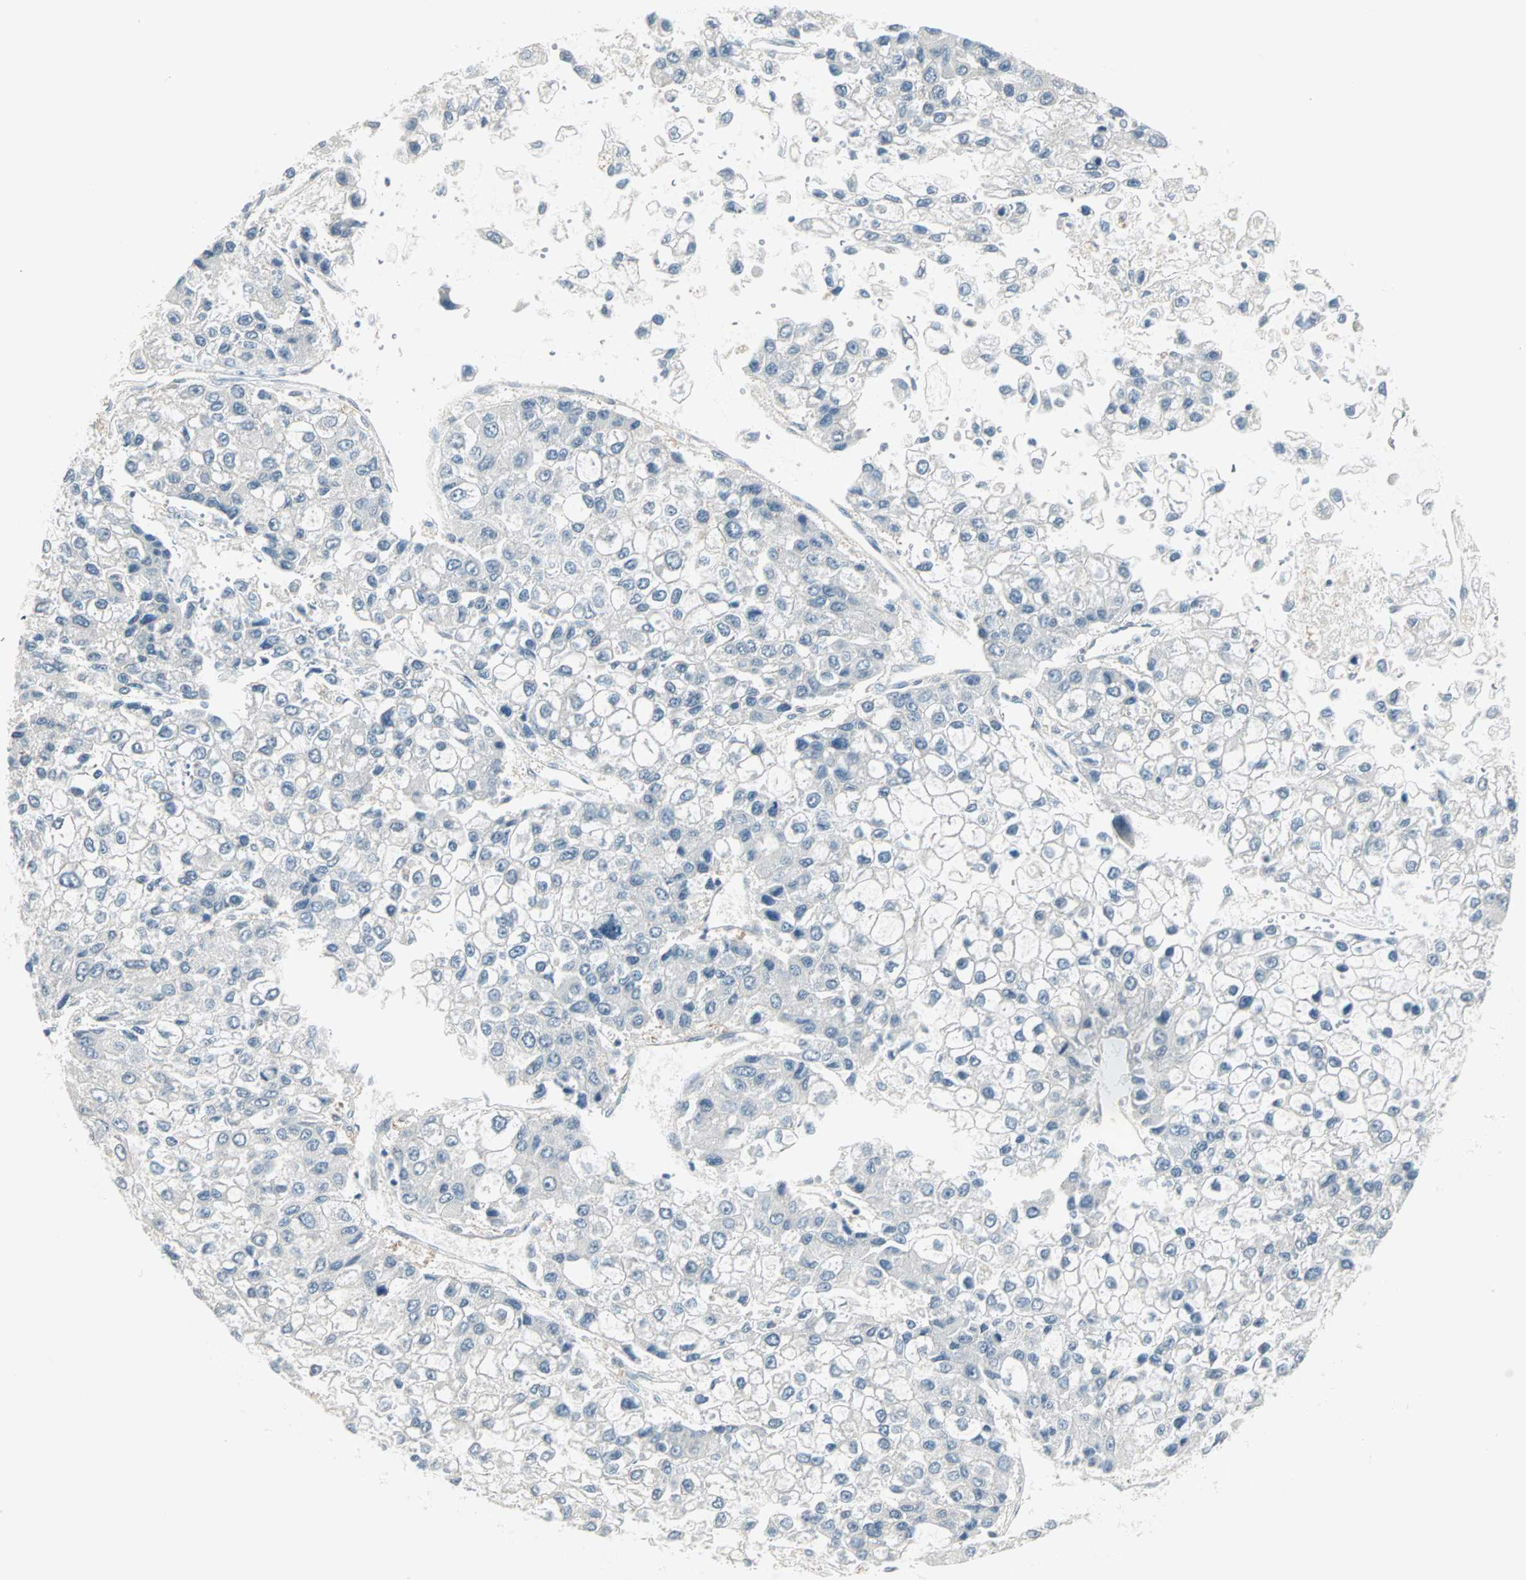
{"staining": {"intensity": "negative", "quantity": "none", "location": "none"}, "tissue": "liver cancer", "cell_type": "Tumor cells", "image_type": "cancer", "snomed": [{"axis": "morphology", "description": "Carcinoma, Hepatocellular, NOS"}, {"axis": "topography", "description": "Liver"}], "caption": "Tumor cells are negative for protein expression in human liver cancer.", "gene": "PTPA", "patient": {"sex": "female", "age": 66}}